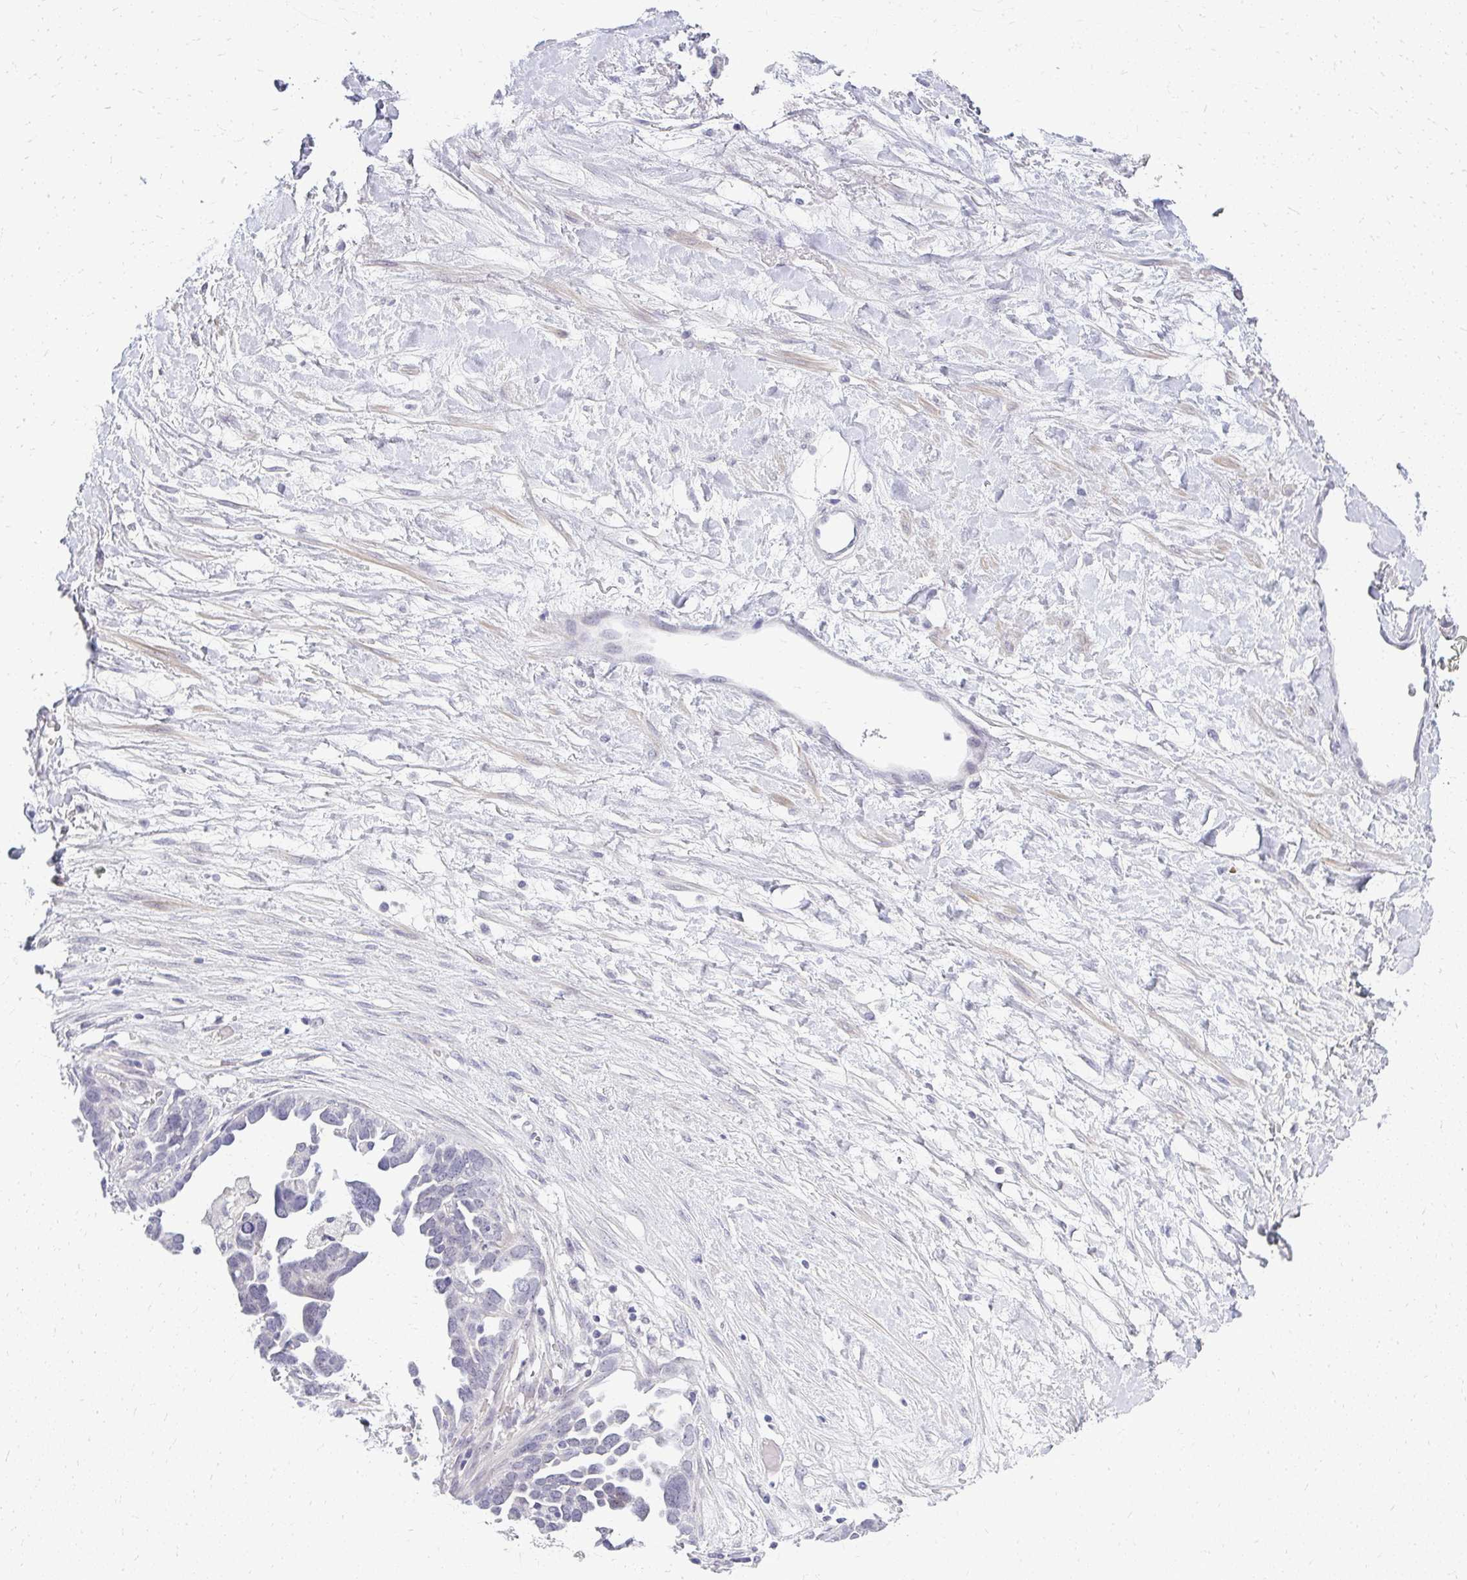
{"staining": {"intensity": "negative", "quantity": "none", "location": "none"}, "tissue": "ovarian cancer", "cell_type": "Tumor cells", "image_type": "cancer", "snomed": [{"axis": "morphology", "description": "Cystadenocarcinoma, serous, NOS"}, {"axis": "topography", "description": "Ovary"}], "caption": "IHC of human ovarian cancer (serous cystadenocarcinoma) displays no staining in tumor cells.", "gene": "TEX33", "patient": {"sex": "female", "age": 54}}